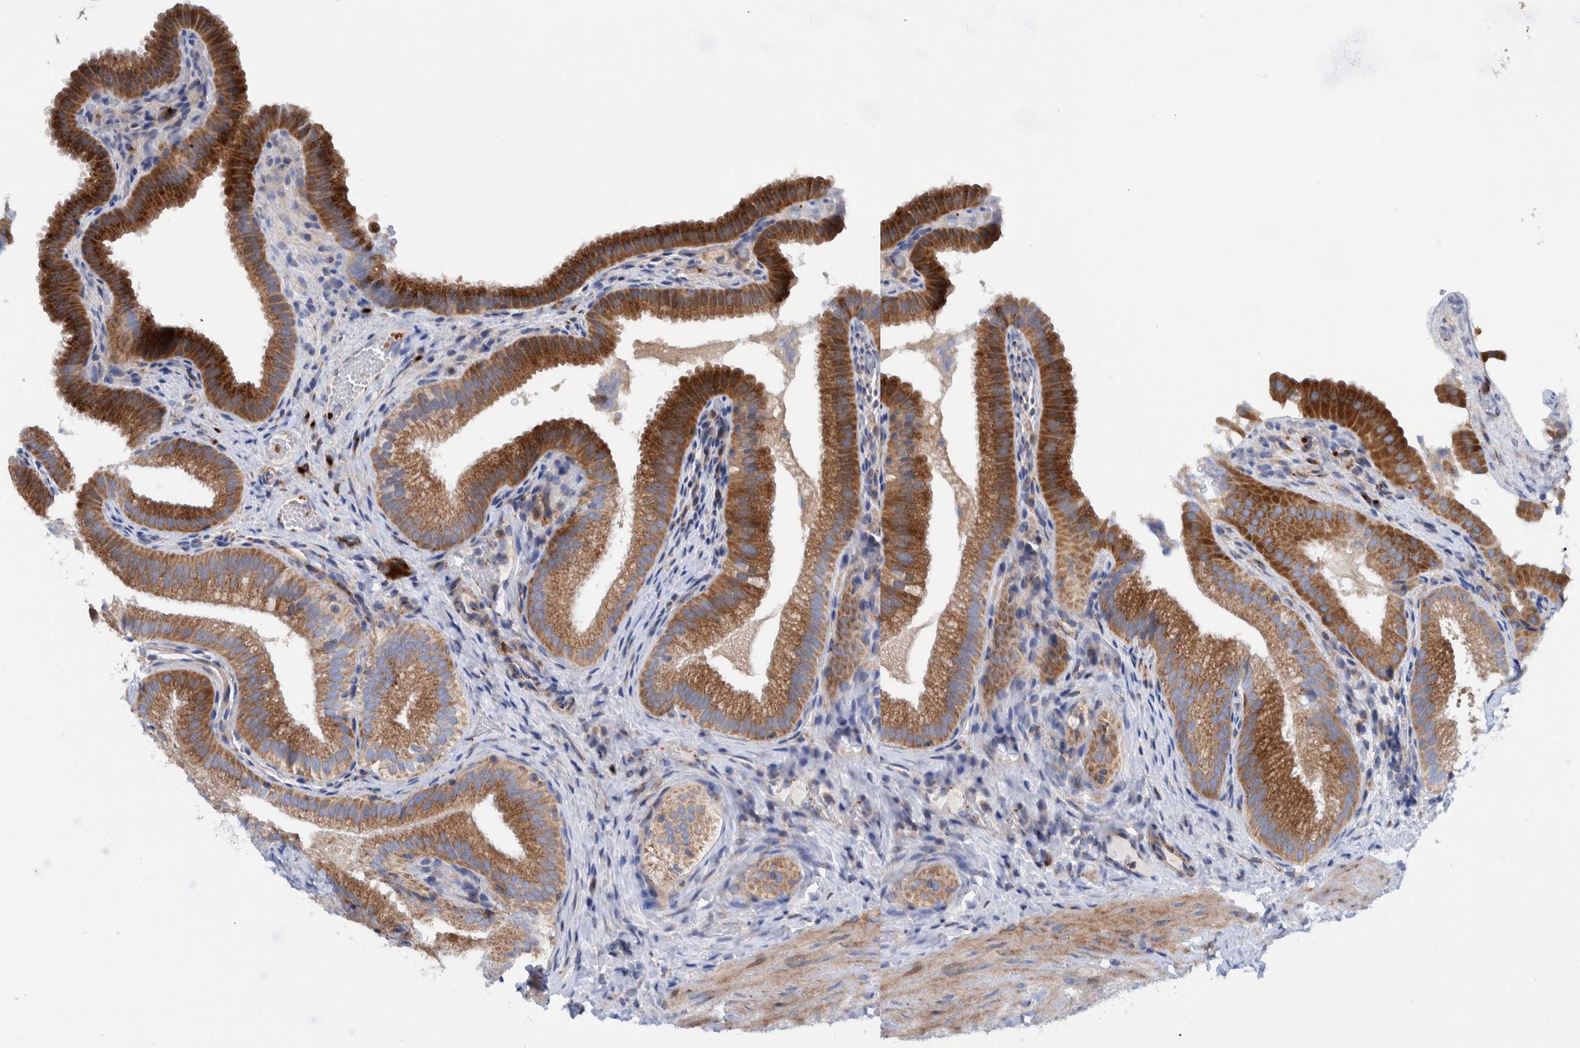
{"staining": {"intensity": "strong", "quantity": ">75%", "location": "cytoplasmic/membranous"}, "tissue": "gallbladder", "cell_type": "Glandular cells", "image_type": "normal", "snomed": [{"axis": "morphology", "description": "Normal tissue, NOS"}, {"axis": "topography", "description": "Gallbladder"}], "caption": "Glandular cells show high levels of strong cytoplasmic/membranous expression in about >75% of cells in normal human gallbladder.", "gene": "TRIM58", "patient": {"sex": "female", "age": 30}}